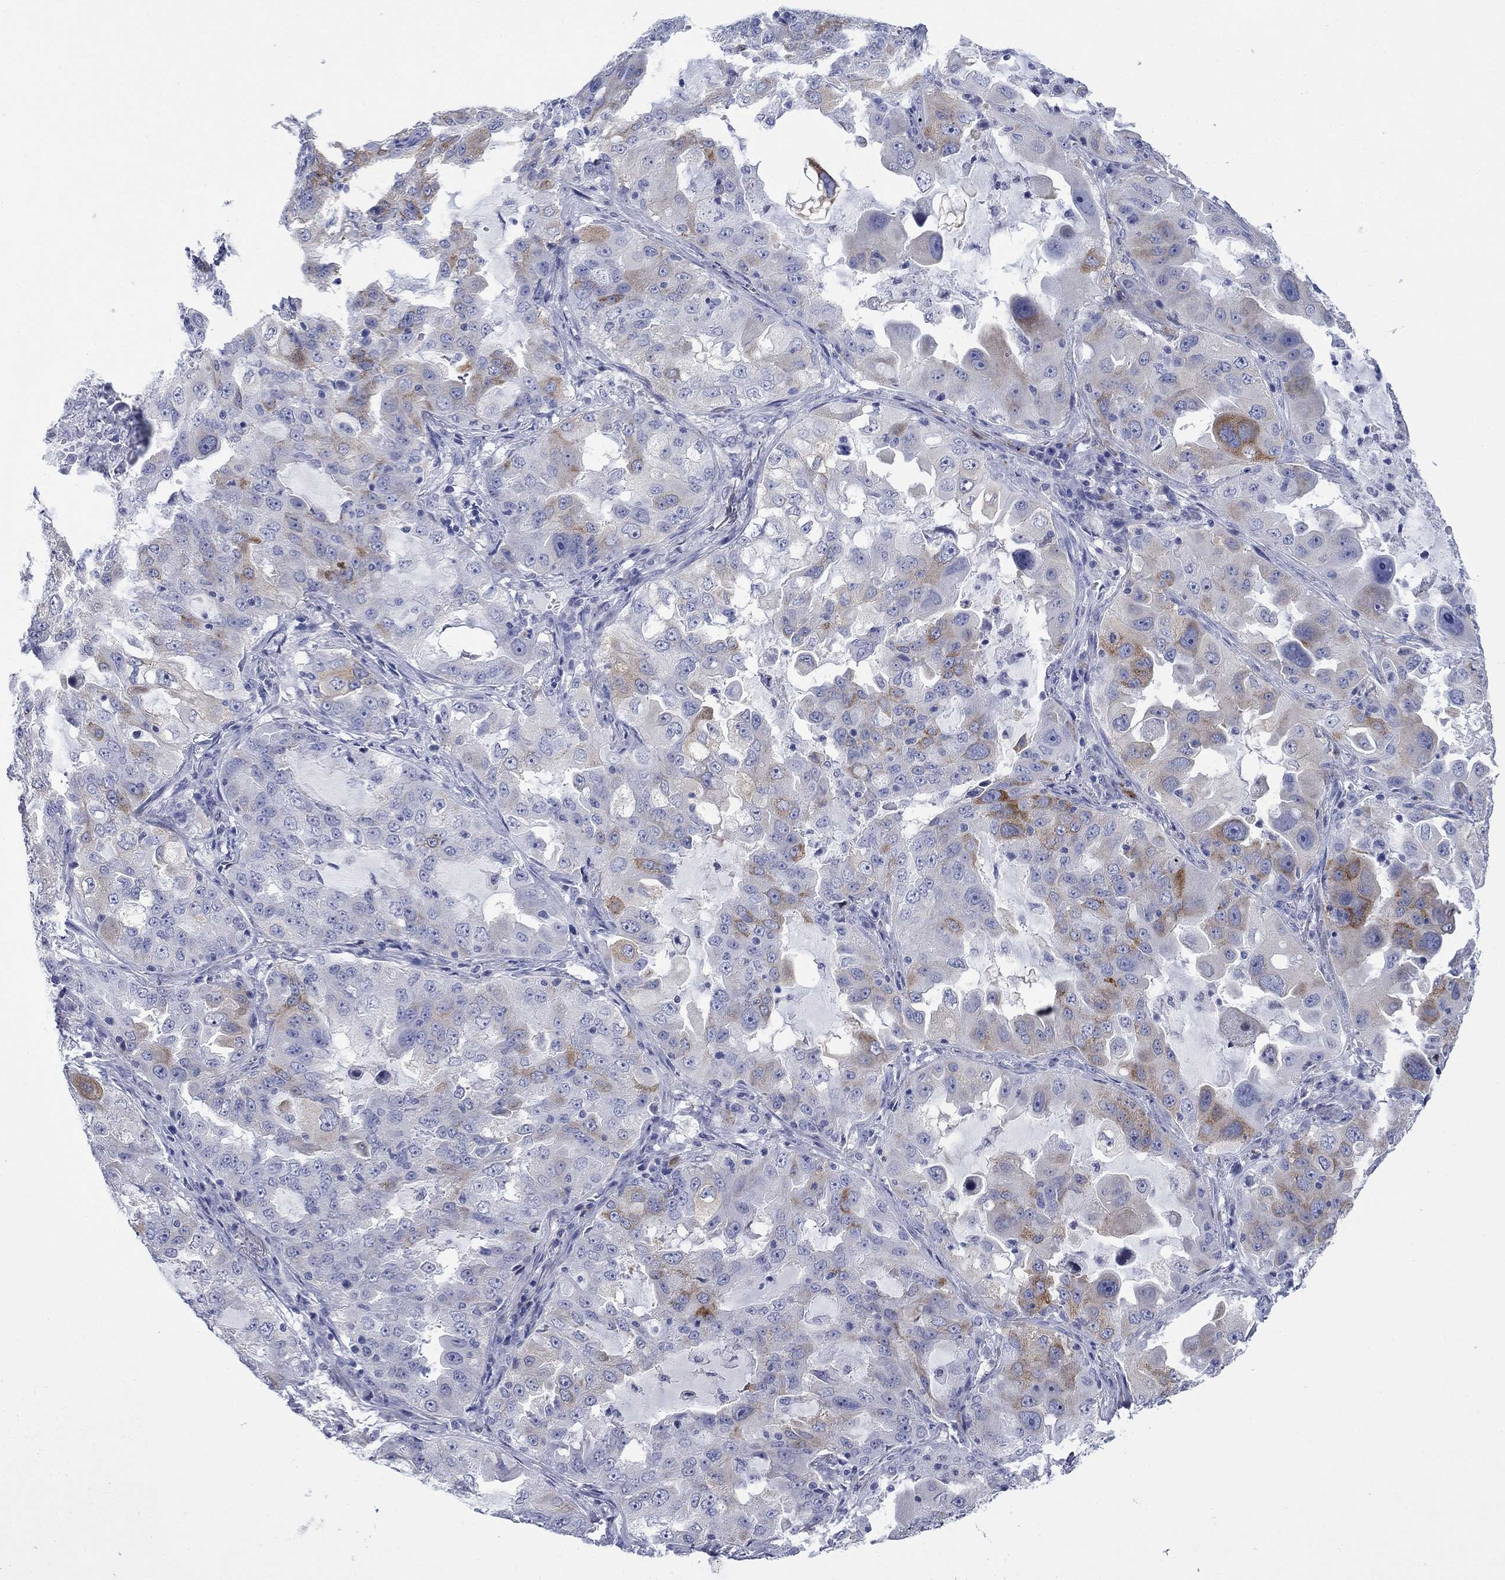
{"staining": {"intensity": "moderate", "quantity": "<25%", "location": "cytoplasmic/membranous"}, "tissue": "lung cancer", "cell_type": "Tumor cells", "image_type": "cancer", "snomed": [{"axis": "morphology", "description": "Adenocarcinoma, NOS"}, {"axis": "topography", "description": "Lung"}], "caption": "There is low levels of moderate cytoplasmic/membranous staining in tumor cells of lung adenocarcinoma, as demonstrated by immunohistochemical staining (brown color).", "gene": "IGF2BP3", "patient": {"sex": "female", "age": 61}}